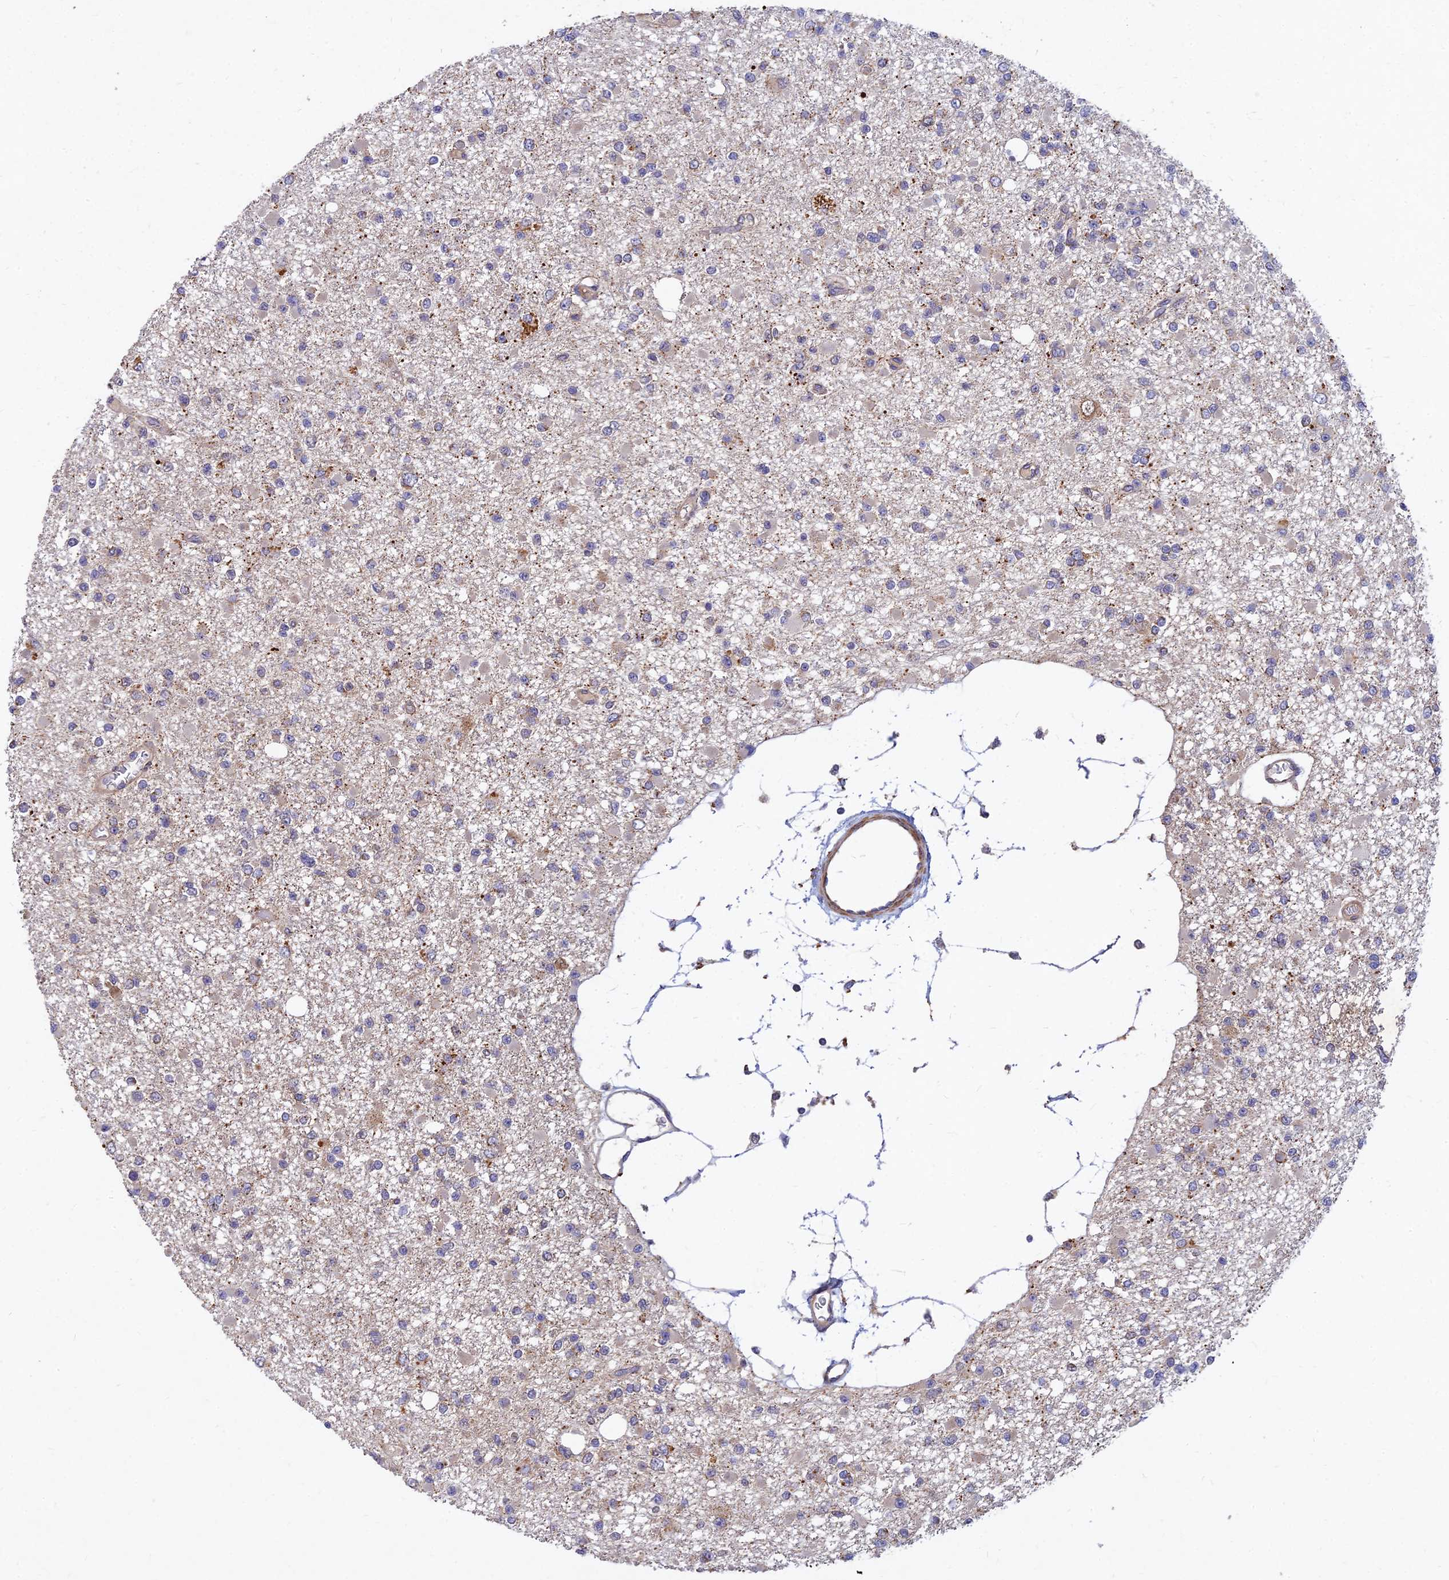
{"staining": {"intensity": "weak", "quantity": "<25%", "location": "cytoplasmic/membranous"}, "tissue": "glioma", "cell_type": "Tumor cells", "image_type": "cancer", "snomed": [{"axis": "morphology", "description": "Glioma, malignant, Low grade"}, {"axis": "topography", "description": "Brain"}], "caption": "Immunohistochemical staining of malignant glioma (low-grade) shows no significant expression in tumor cells.", "gene": "RELCH", "patient": {"sex": "female", "age": 22}}